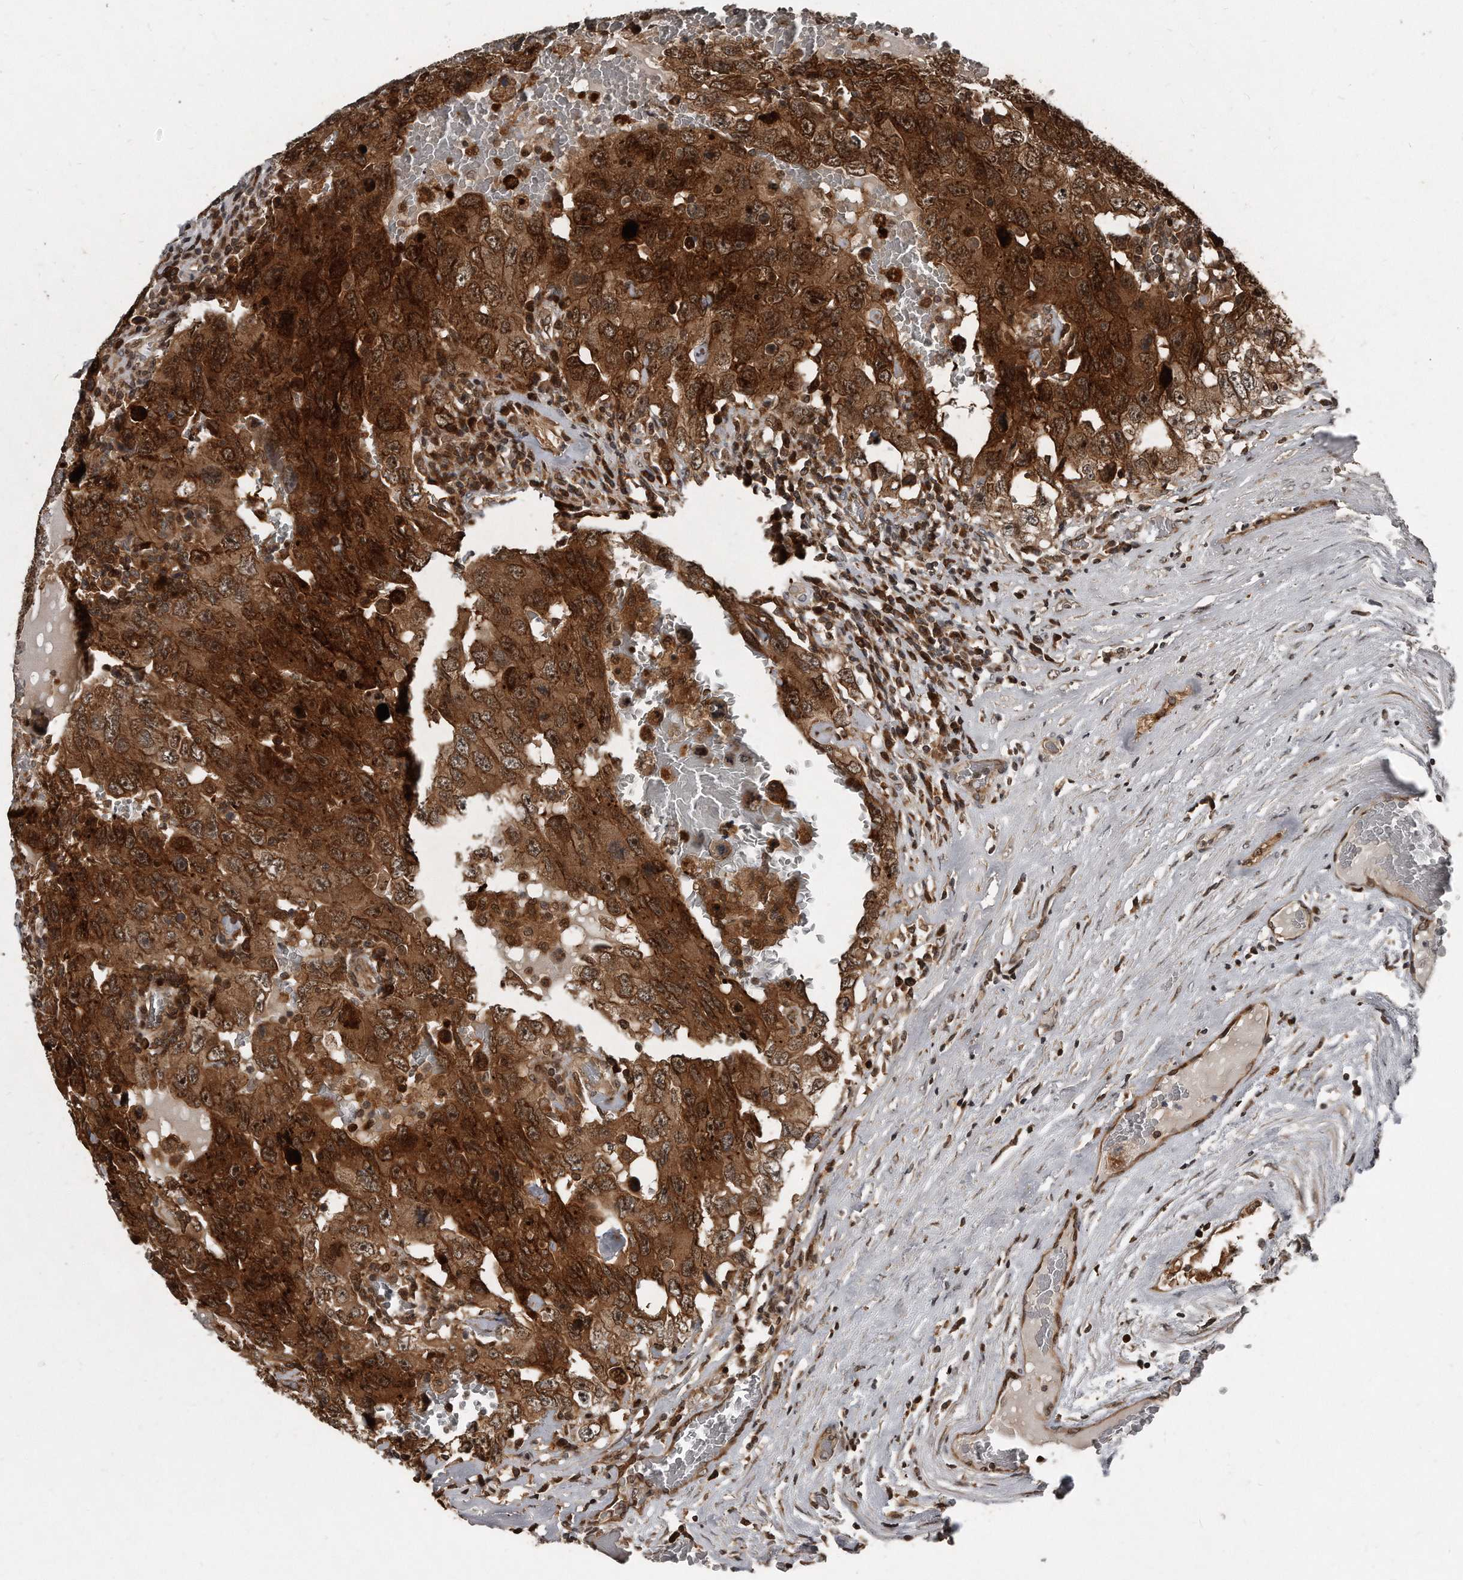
{"staining": {"intensity": "strong", "quantity": ">75%", "location": "cytoplasmic/membranous,nuclear"}, "tissue": "testis cancer", "cell_type": "Tumor cells", "image_type": "cancer", "snomed": [{"axis": "morphology", "description": "Carcinoma, Embryonal, NOS"}, {"axis": "topography", "description": "Testis"}], "caption": "Protein expression analysis of human testis embryonal carcinoma reveals strong cytoplasmic/membranous and nuclear expression in approximately >75% of tumor cells.", "gene": "GCH1", "patient": {"sex": "male", "age": 26}}